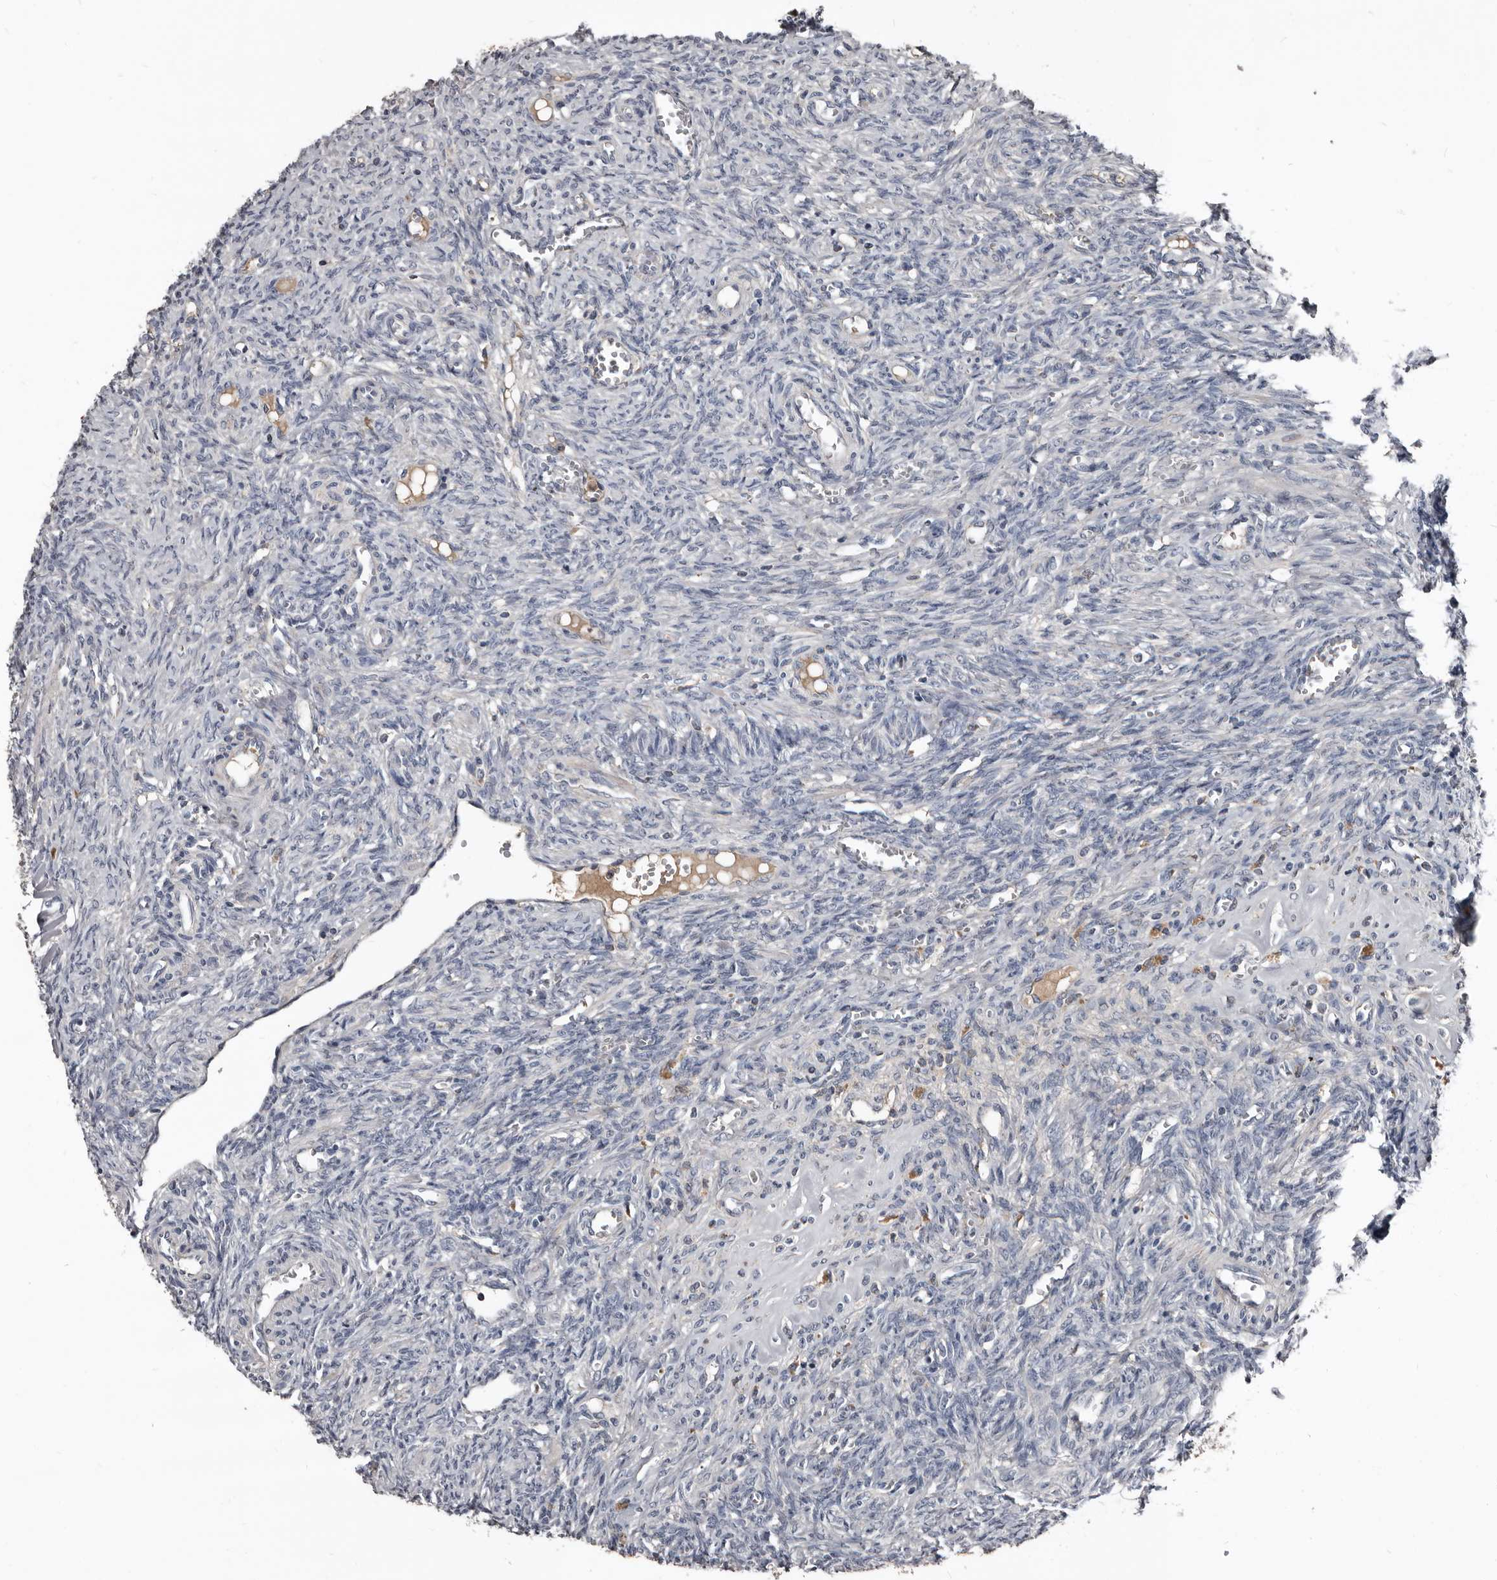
{"staining": {"intensity": "negative", "quantity": "none", "location": "none"}, "tissue": "ovary", "cell_type": "Ovarian stroma cells", "image_type": "normal", "snomed": [{"axis": "morphology", "description": "Normal tissue, NOS"}, {"axis": "topography", "description": "Ovary"}], "caption": "IHC of benign ovary shows no expression in ovarian stroma cells.", "gene": "GREB1", "patient": {"sex": "female", "age": 41}}